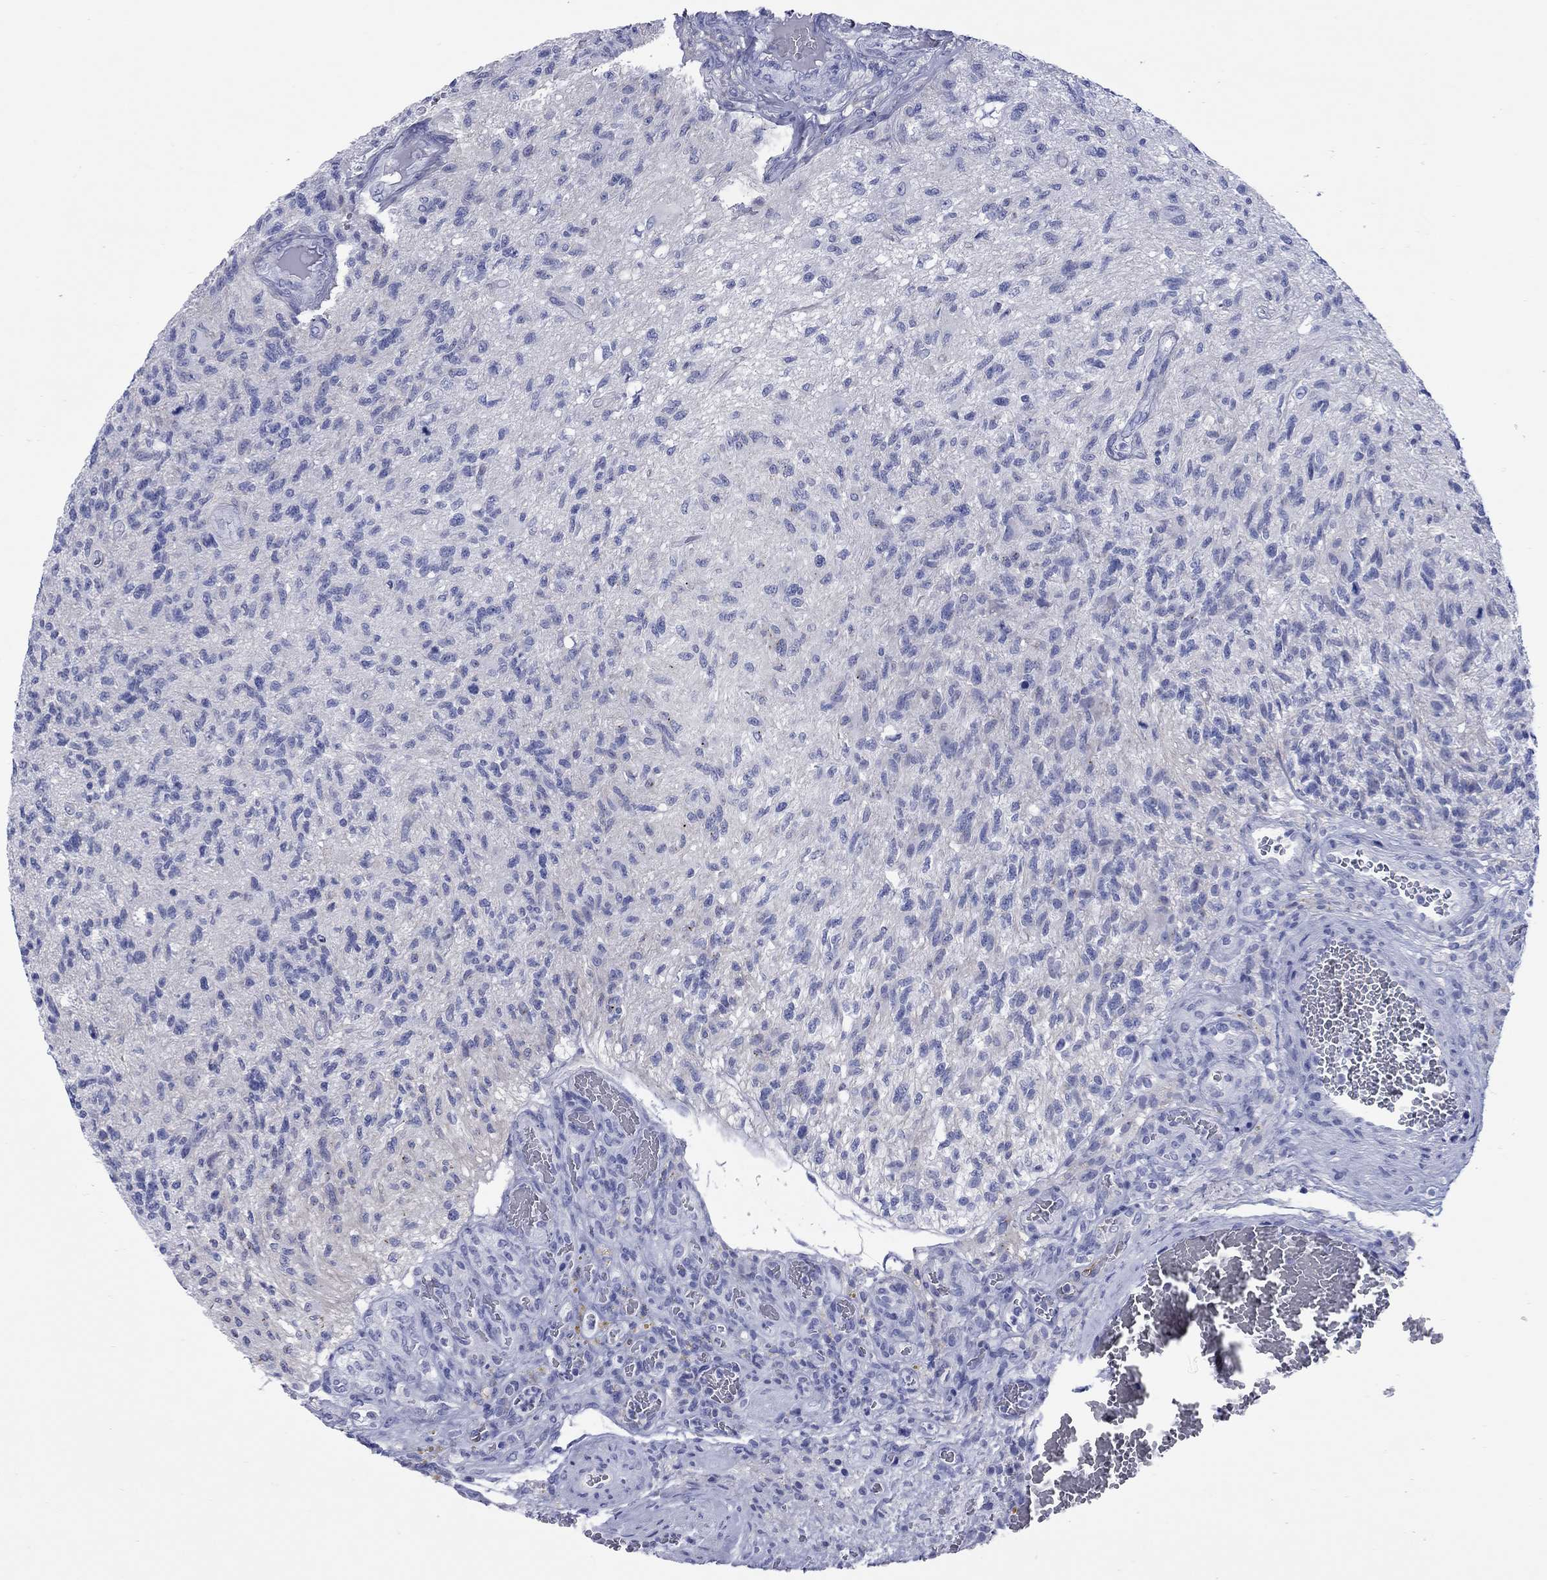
{"staining": {"intensity": "negative", "quantity": "none", "location": "none"}, "tissue": "glioma", "cell_type": "Tumor cells", "image_type": "cancer", "snomed": [{"axis": "morphology", "description": "Glioma, malignant, High grade"}, {"axis": "topography", "description": "Brain"}], "caption": "Histopathology image shows no significant protein positivity in tumor cells of malignant glioma (high-grade). (Brightfield microscopy of DAB immunohistochemistry at high magnification).", "gene": "CCNA1", "patient": {"sex": "male", "age": 56}}